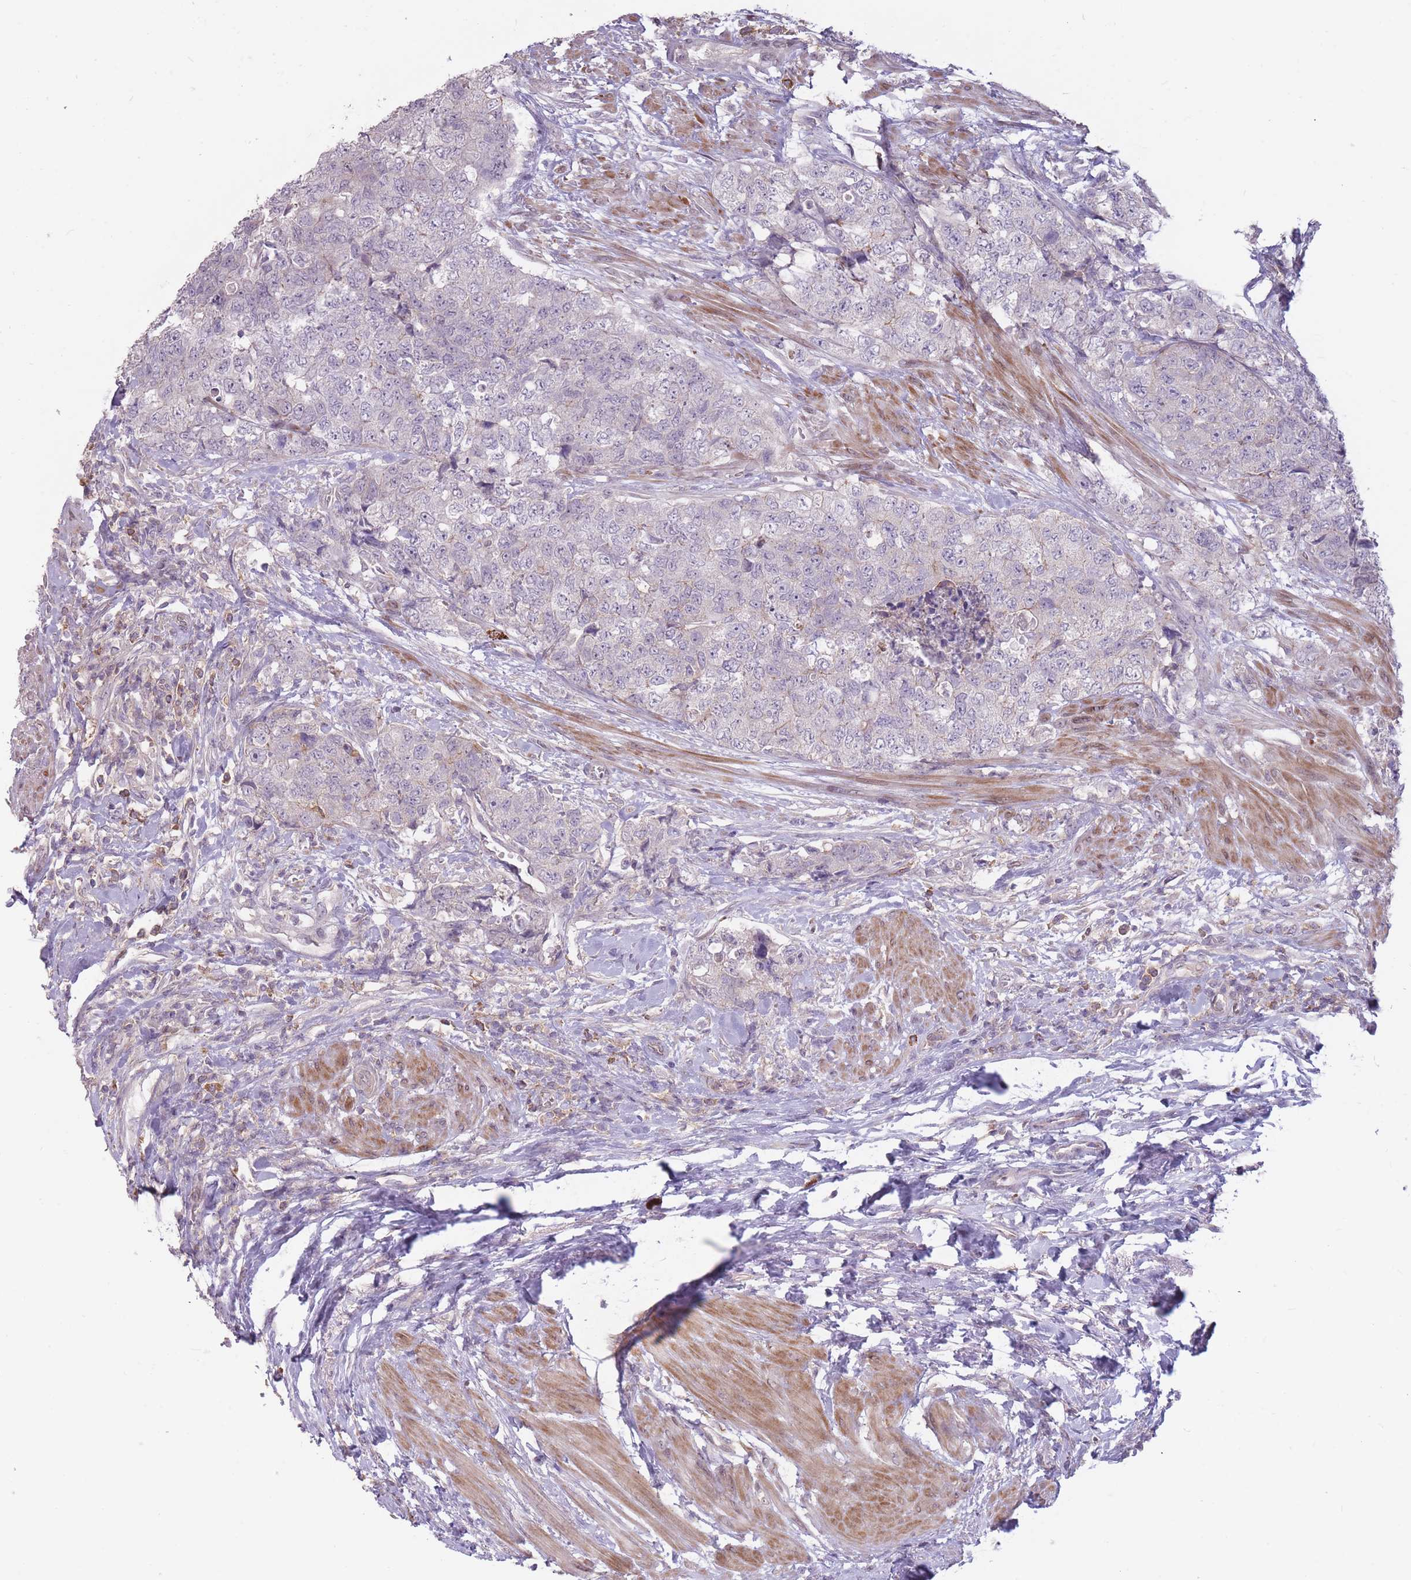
{"staining": {"intensity": "negative", "quantity": "none", "location": "none"}, "tissue": "urothelial cancer", "cell_type": "Tumor cells", "image_type": "cancer", "snomed": [{"axis": "morphology", "description": "Urothelial carcinoma, High grade"}, {"axis": "topography", "description": "Urinary bladder"}], "caption": "Immunohistochemistry (IHC) of human urothelial carcinoma (high-grade) exhibits no positivity in tumor cells.", "gene": "TET3", "patient": {"sex": "female", "age": 78}}